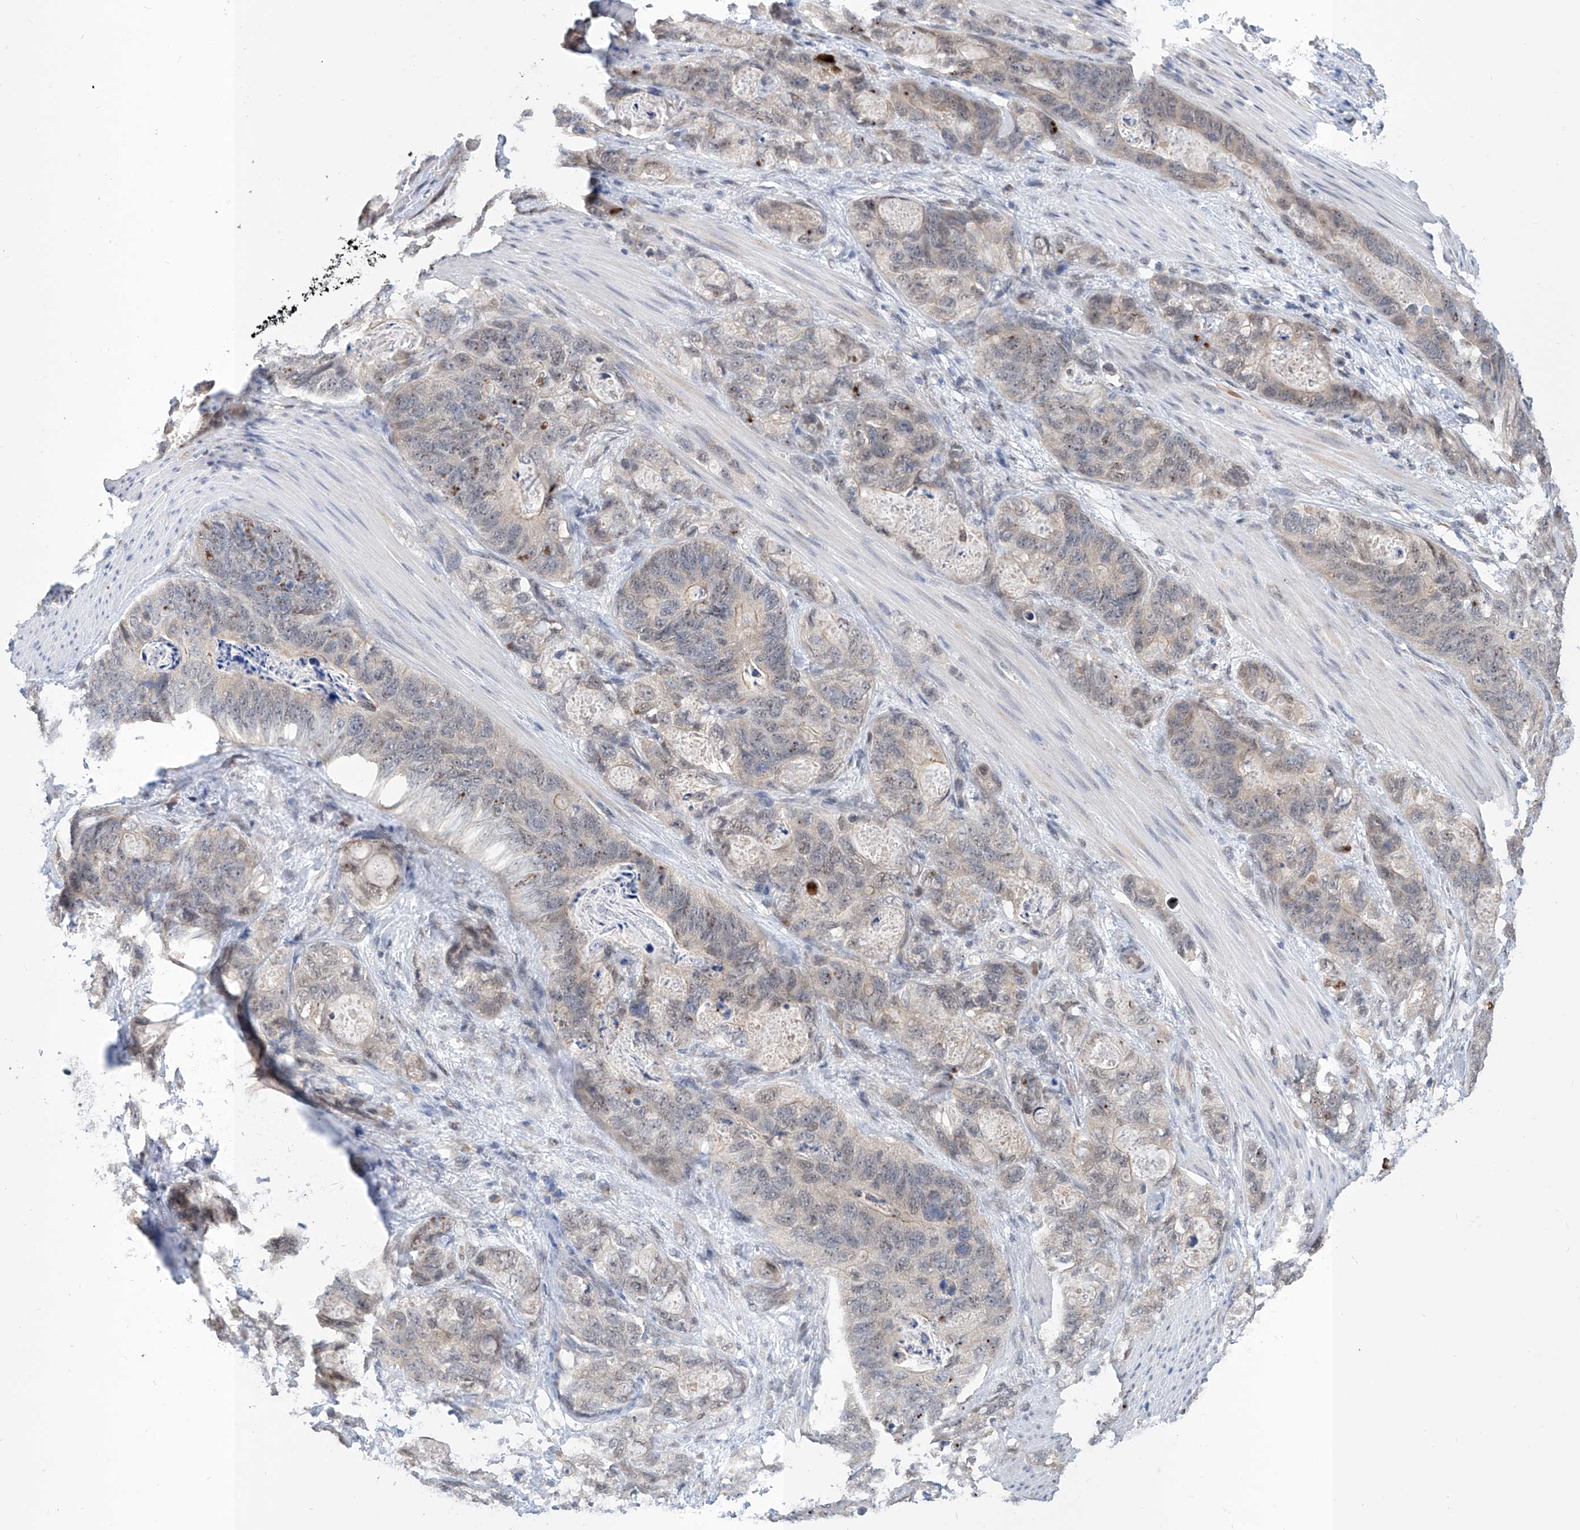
{"staining": {"intensity": "negative", "quantity": "none", "location": "none"}, "tissue": "stomach cancer", "cell_type": "Tumor cells", "image_type": "cancer", "snomed": [{"axis": "morphology", "description": "Normal tissue, NOS"}, {"axis": "morphology", "description": "Adenocarcinoma, NOS"}, {"axis": "topography", "description": "Stomach"}], "caption": "This is an immunohistochemistry (IHC) micrograph of adenocarcinoma (stomach). There is no positivity in tumor cells.", "gene": "CARMIL3", "patient": {"sex": "female", "age": 89}}